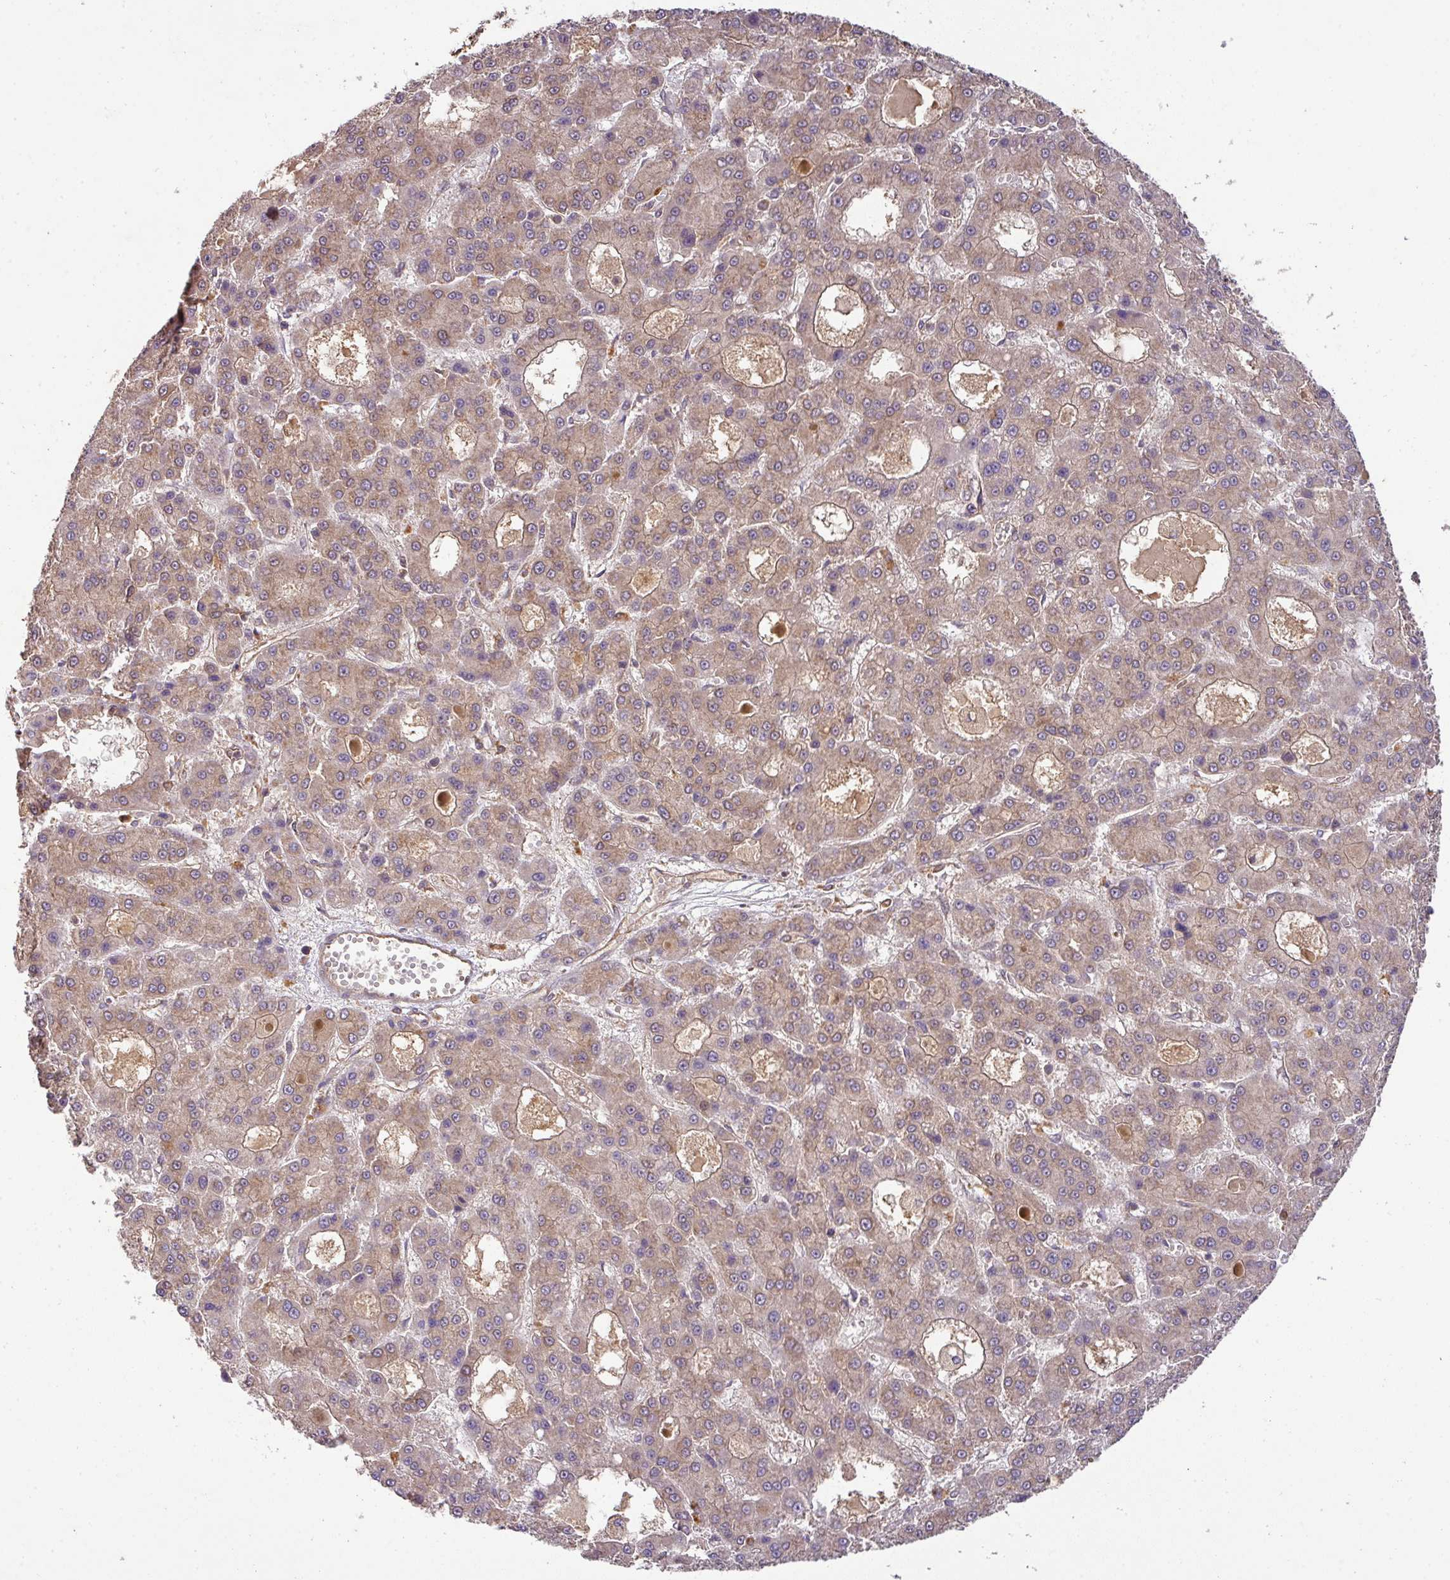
{"staining": {"intensity": "weak", "quantity": "25%-75%", "location": "cytoplasmic/membranous"}, "tissue": "liver cancer", "cell_type": "Tumor cells", "image_type": "cancer", "snomed": [{"axis": "morphology", "description": "Carcinoma, Hepatocellular, NOS"}, {"axis": "topography", "description": "Liver"}], "caption": "This image reveals IHC staining of liver cancer (hepatocellular carcinoma), with low weak cytoplasmic/membranous expression in about 25%-75% of tumor cells.", "gene": "GSPT1", "patient": {"sex": "male", "age": 70}}